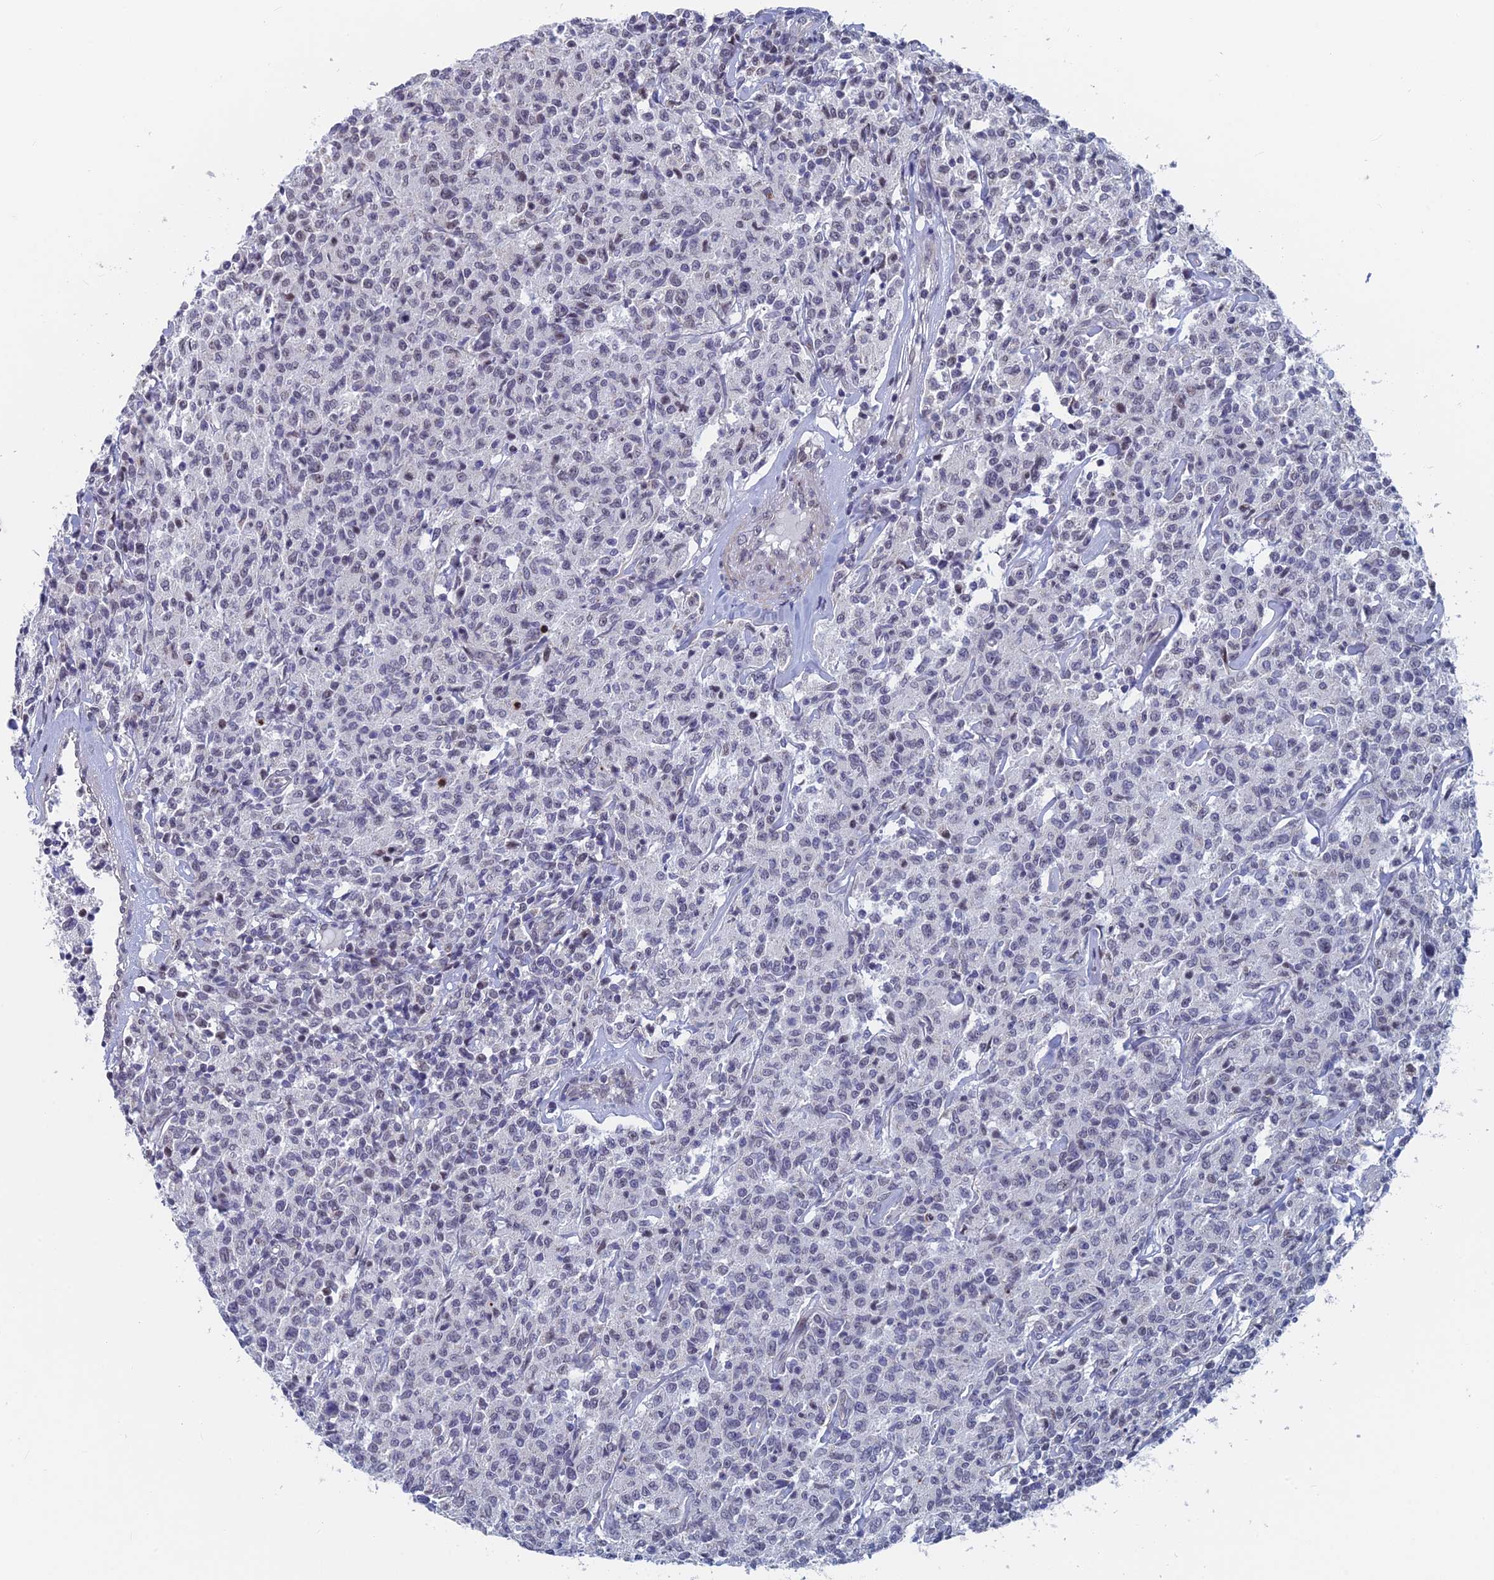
{"staining": {"intensity": "negative", "quantity": "none", "location": "none"}, "tissue": "lymphoma", "cell_type": "Tumor cells", "image_type": "cancer", "snomed": [{"axis": "morphology", "description": "Malignant lymphoma, non-Hodgkin's type, Low grade"}, {"axis": "topography", "description": "Small intestine"}], "caption": "There is no significant positivity in tumor cells of lymphoma. (Brightfield microscopy of DAB IHC at high magnification).", "gene": "GMNC", "patient": {"sex": "female", "age": 59}}